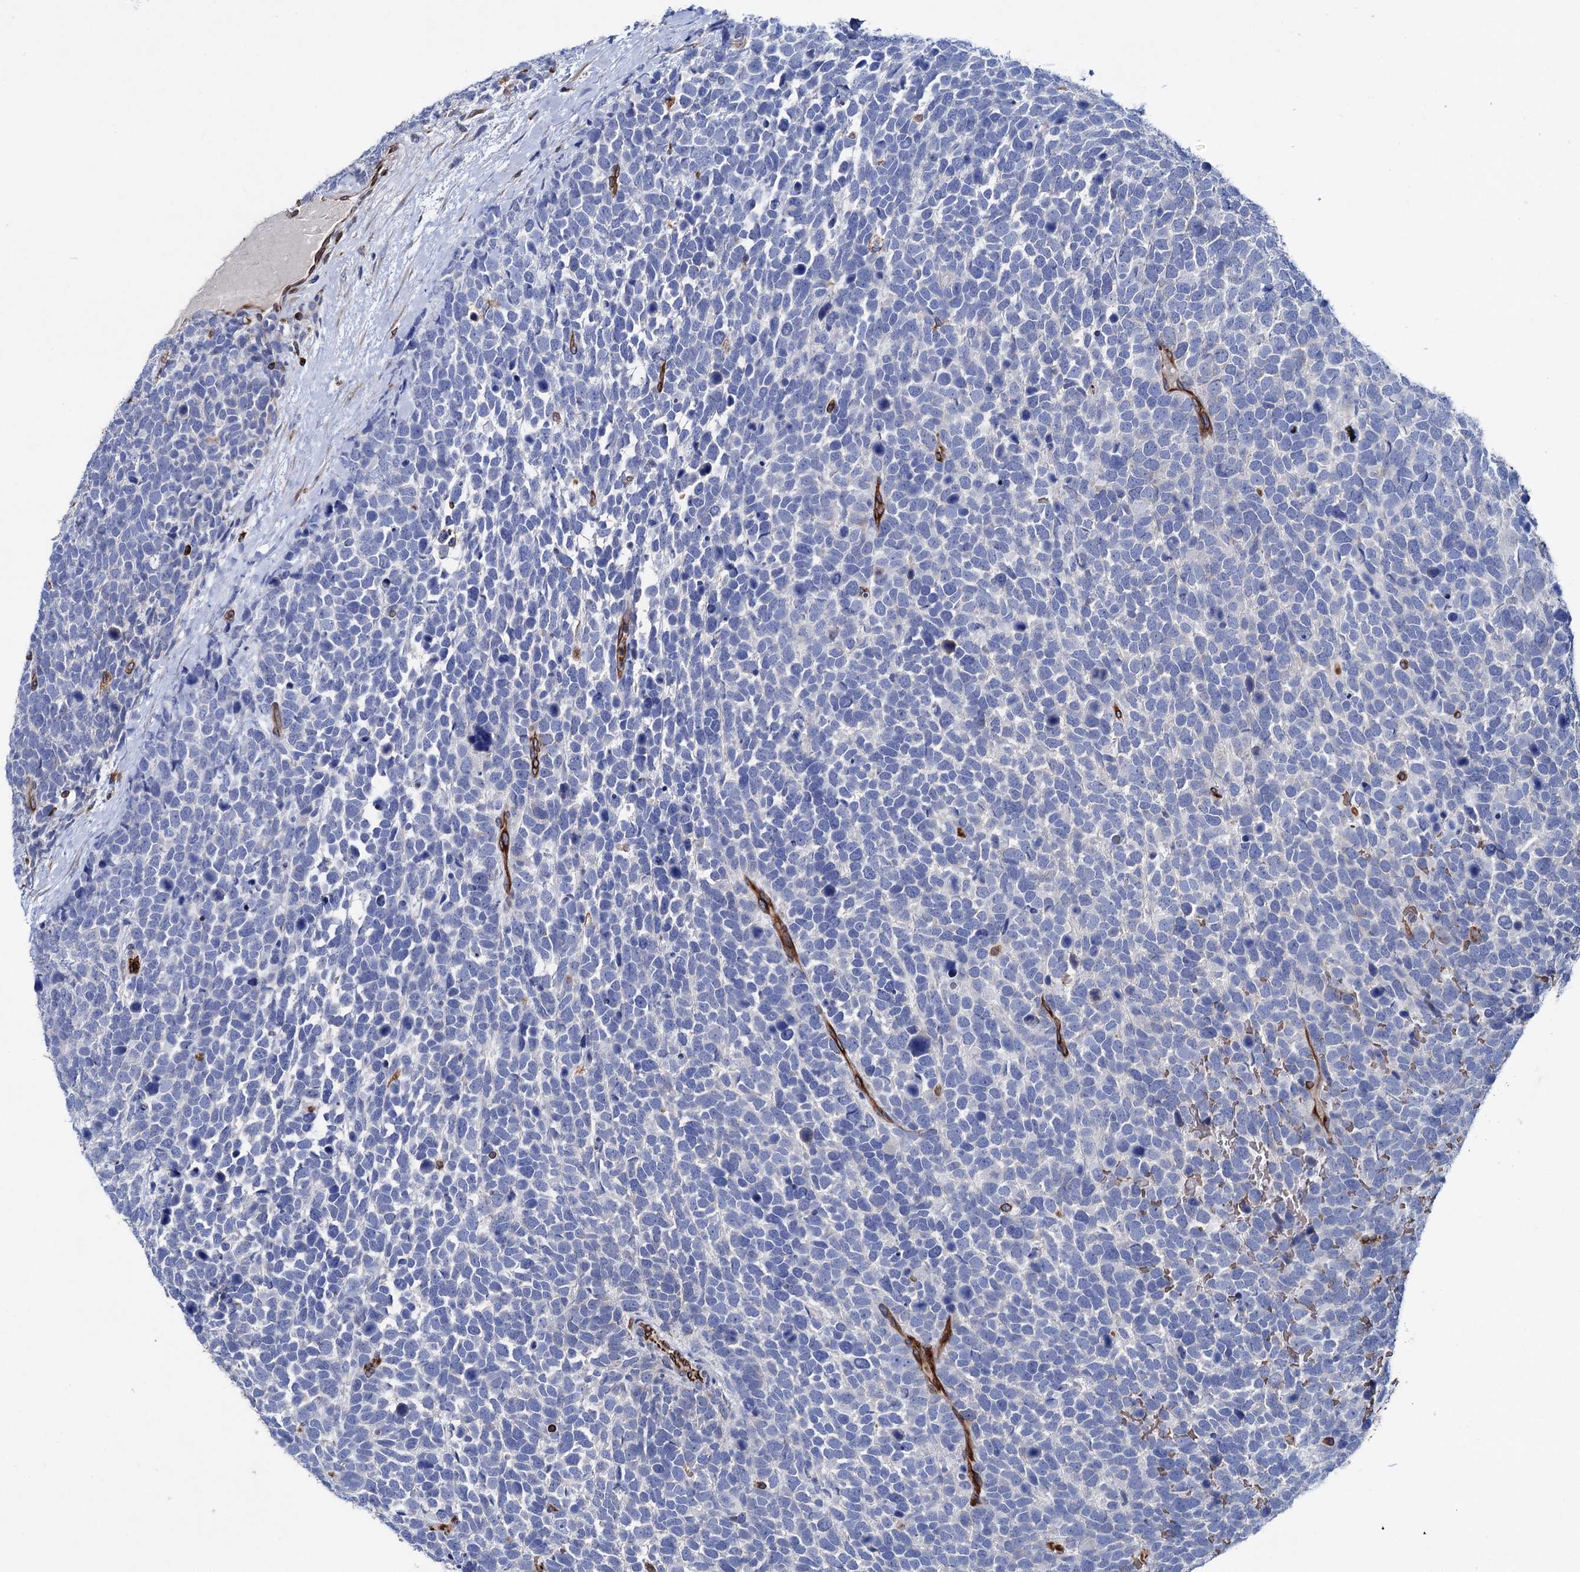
{"staining": {"intensity": "negative", "quantity": "none", "location": "none"}, "tissue": "urothelial cancer", "cell_type": "Tumor cells", "image_type": "cancer", "snomed": [{"axis": "morphology", "description": "Urothelial carcinoma, High grade"}, {"axis": "topography", "description": "Urinary bladder"}], "caption": "This is a photomicrograph of immunohistochemistry staining of urothelial carcinoma (high-grade), which shows no expression in tumor cells. The staining was performed using DAB (3,3'-diaminobenzidine) to visualize the protein expression in brown, while the nuclei were stained in blue with hematoxylin (Magnification: 20x).", "gene": "STING1", "patient": {"sex": "female", "age": 82}}